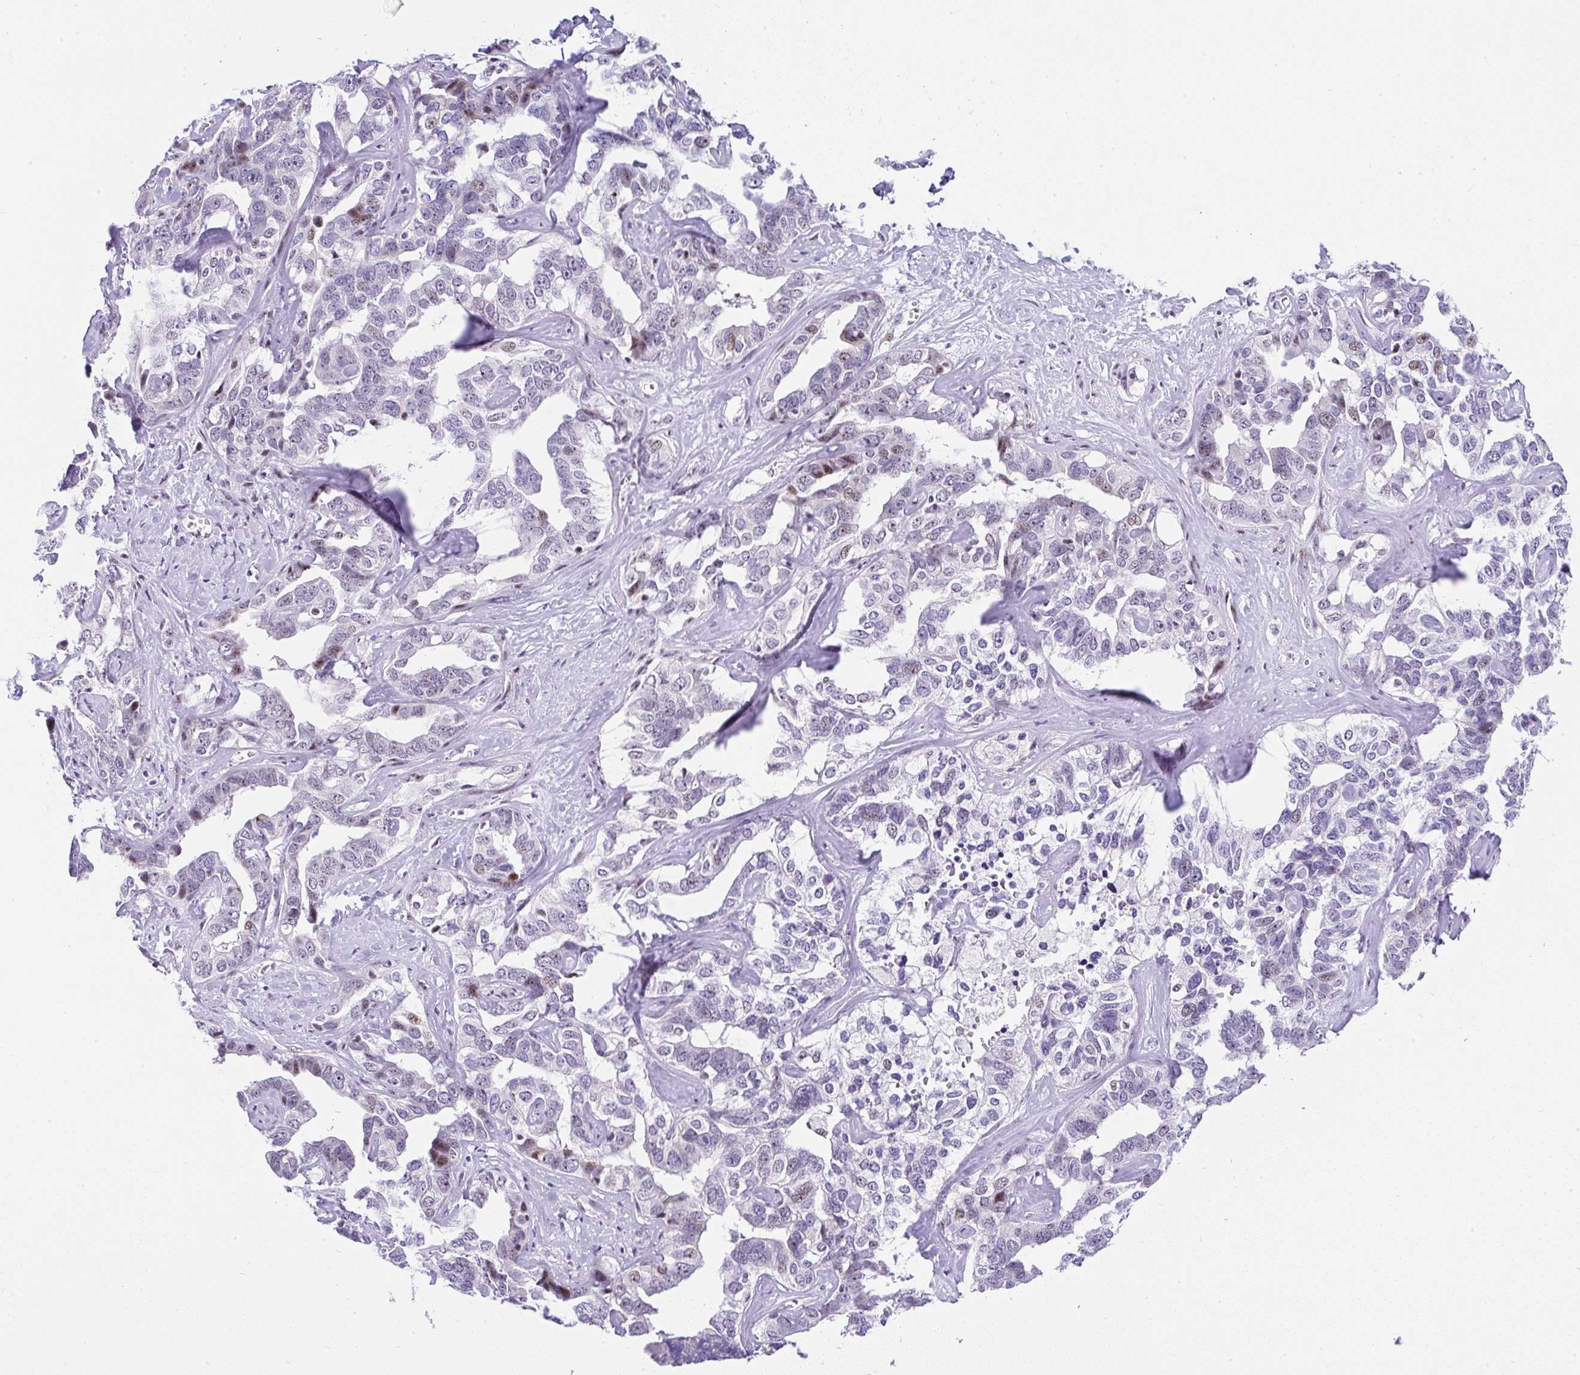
{"staining": {"intensity": "moderate", "quantity": "<25%", "location": "nuclear"}, "tissue": "liver cancer", "cell_type": "Tumor cells", "image_type": "cancer", "snomed": [{"axis": "morphology", "description": "Cholangiocarcinoma"}, {"axis": "topography", "description": "Liver"}], "caption": "Protein analysis of liver cancer (cholangiocarcinoma) tissue demonstrates moderate nuclear staining in approximately <25% of tumor cells.", "gene": "NR1D2", "patient": {"sex": "male", "age": 59}}